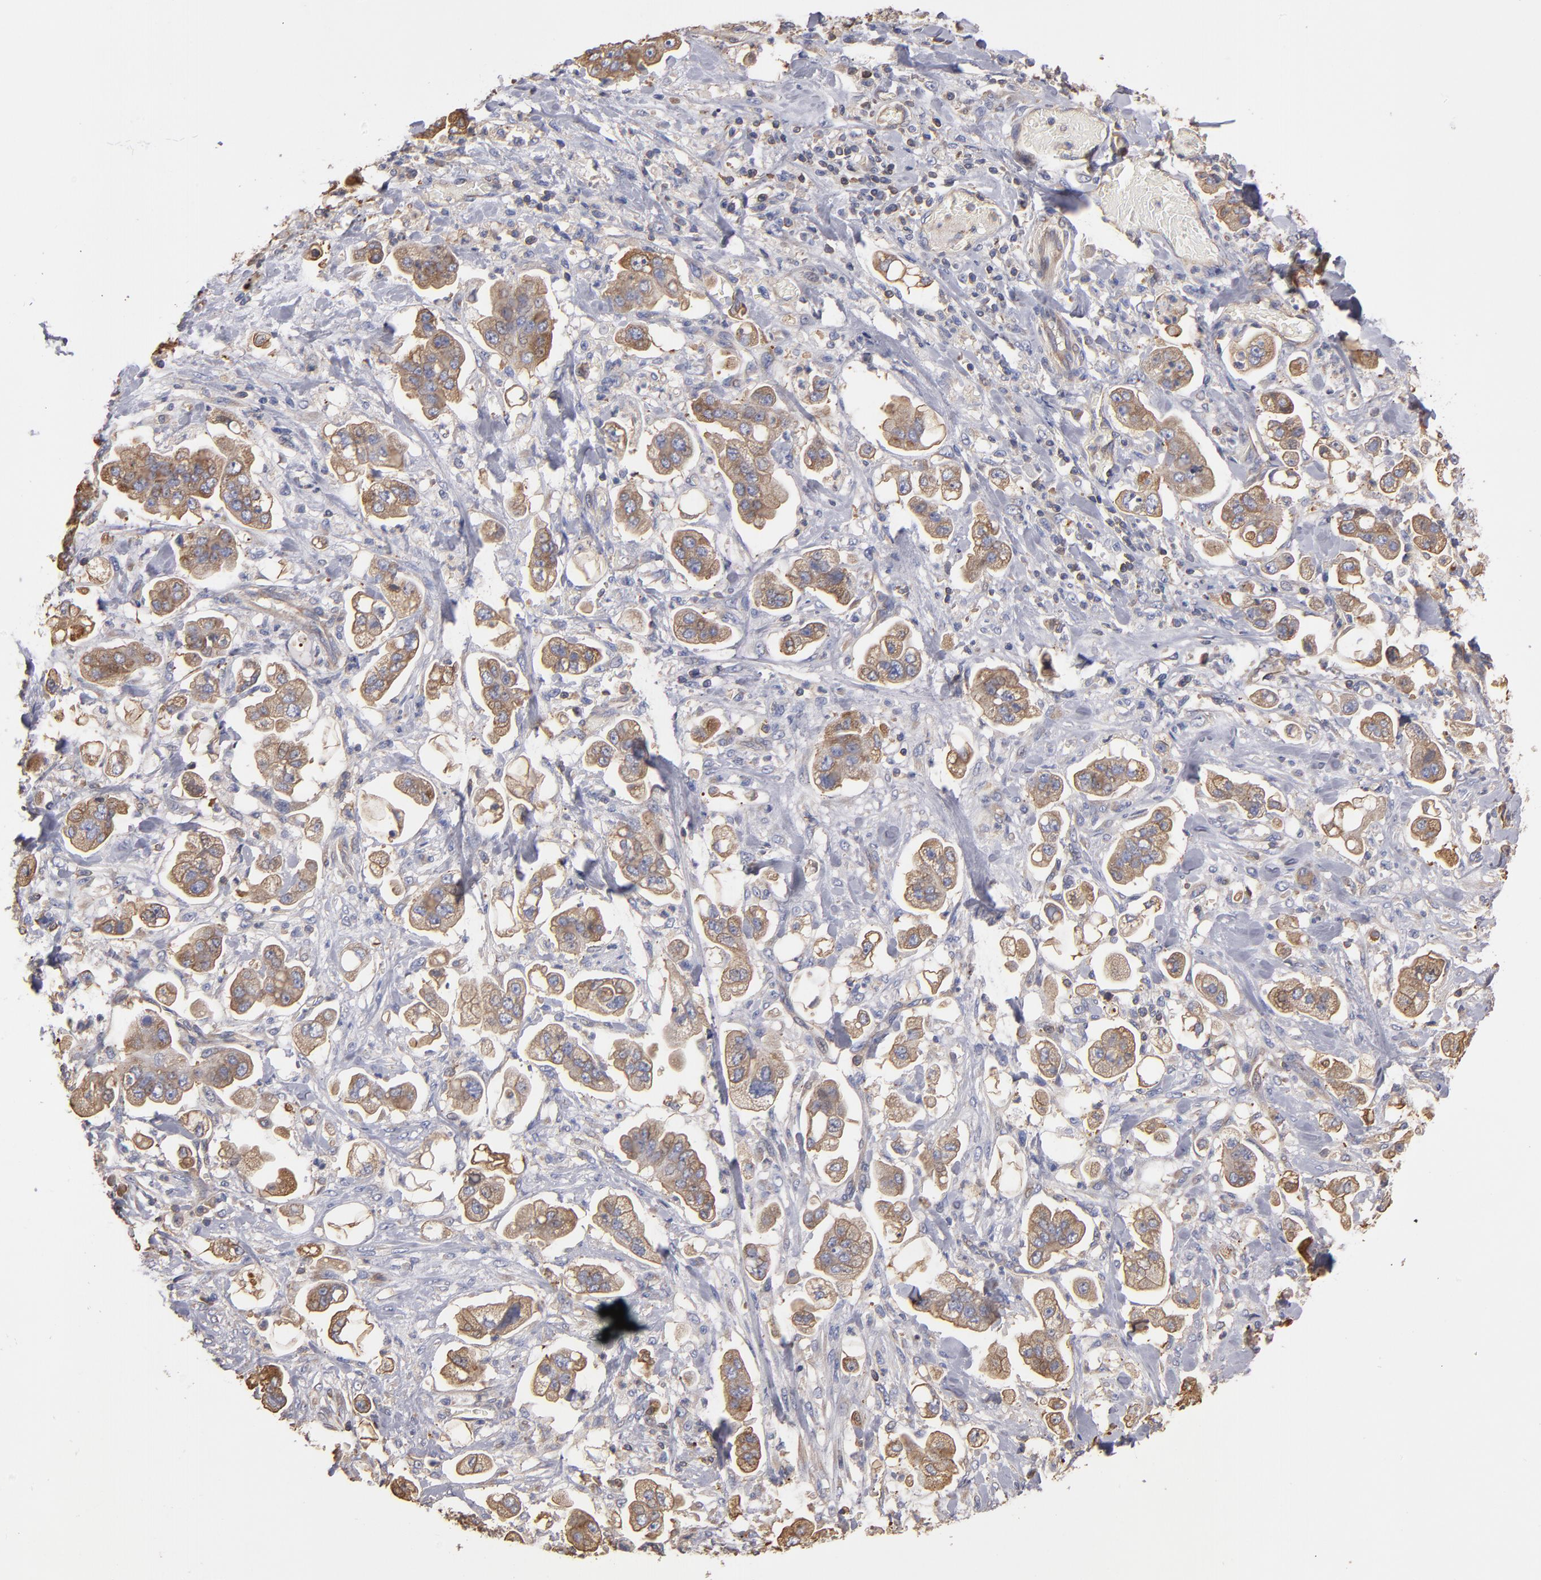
{"staining": {"intensity": "weak", "quantity": "25%-75%", "location": "cytoplasmic/membranous"}, "tissue": "stomach cancer", "cell_type": "Tumor cells", "image_type": "cancer", "snomed": [{"axis": "morphology", "description": "Adenocarcinoma, NOS"}, {"axis": "topography", "description": "Stomach"}], "caption": "Adenocarcinoma (stomach) stained with DAB immunohistochemistry shows low levels of weak cytoplasmic/membranous staining in about 25%-75% of tumor cells.", "gene": "ESYT2", "patient": {"sex": "male", "age": 62}}